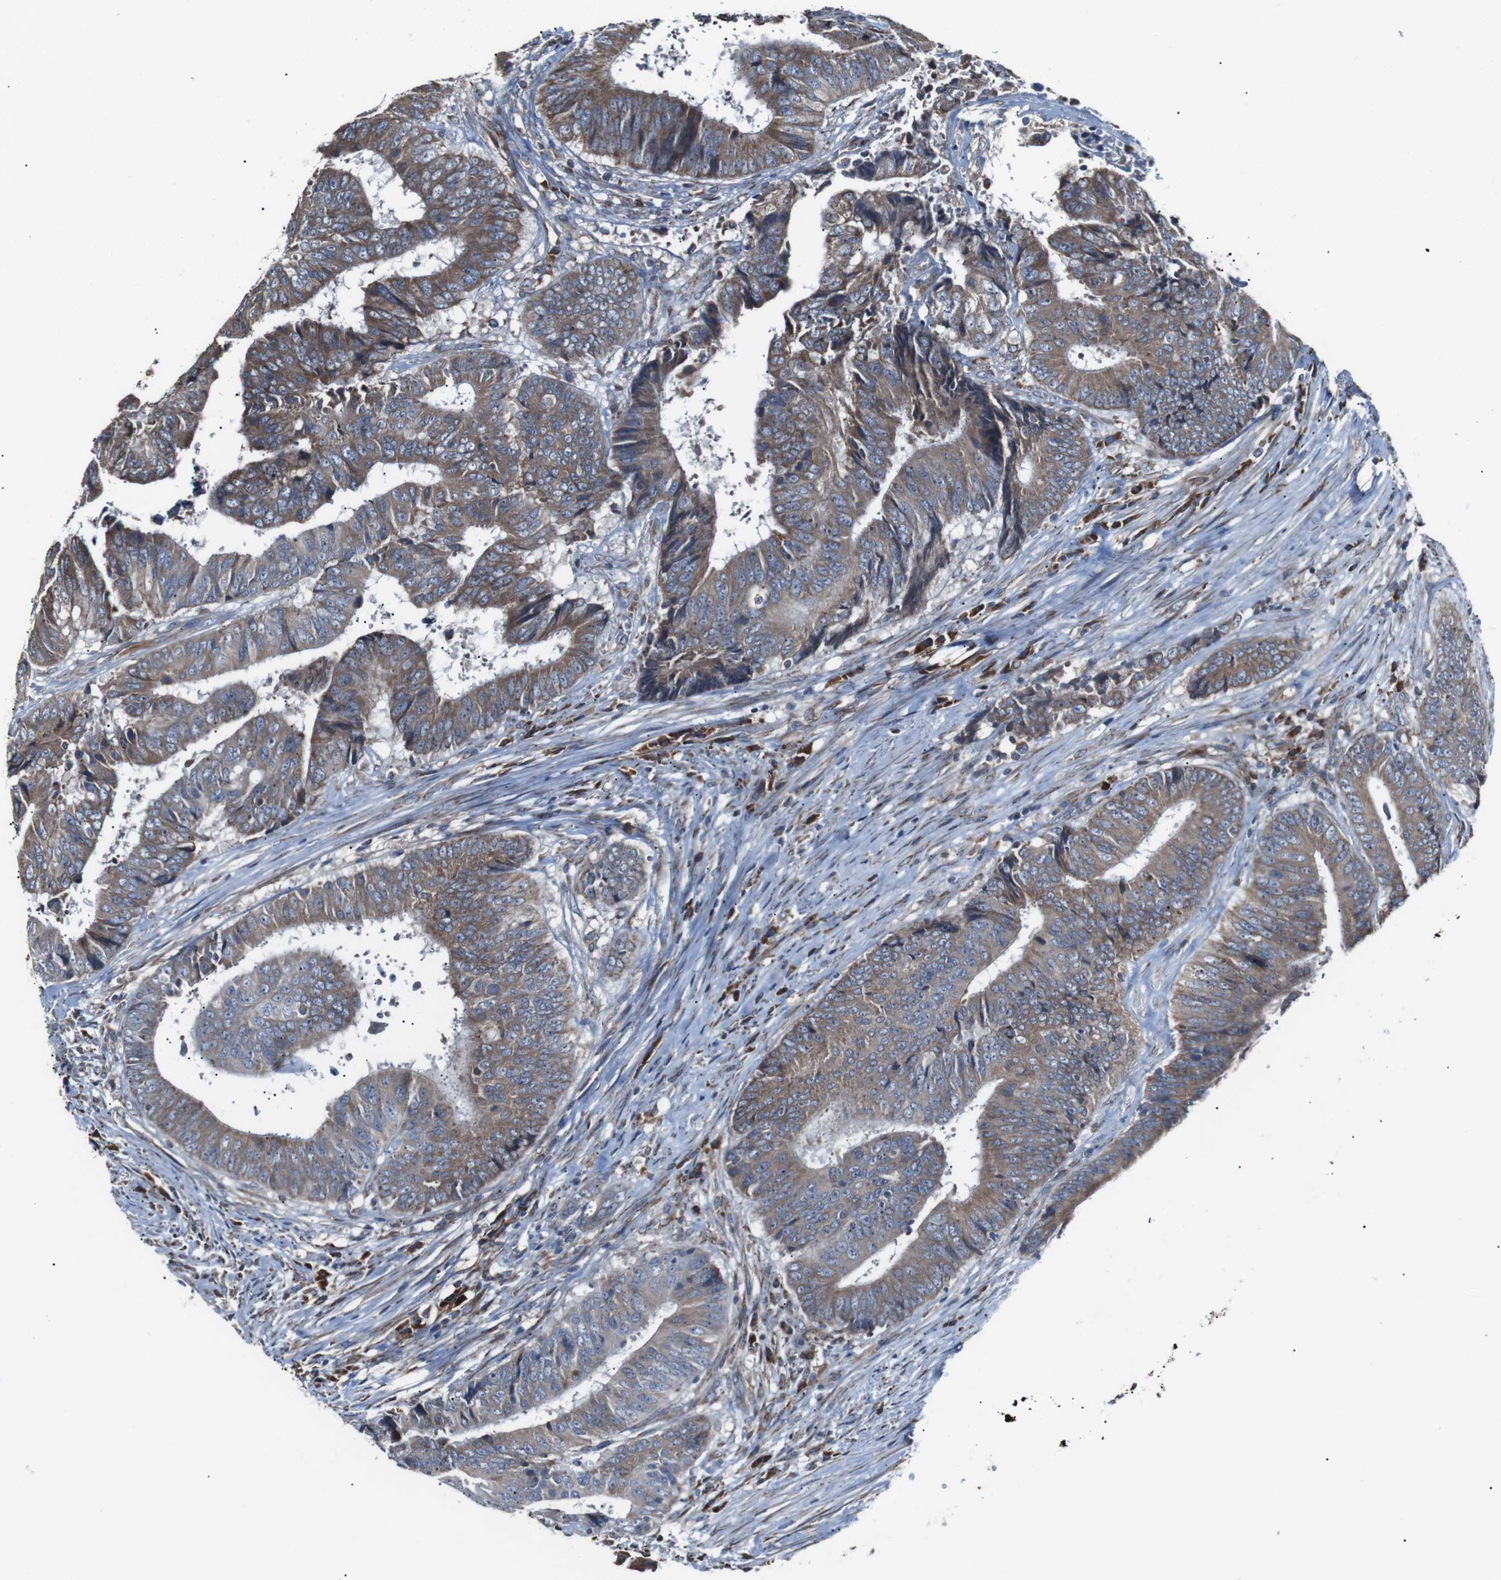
{"staining": {"intensity": "moderate", "quantity": ">75%", "location": "cytoplasmic/membranous"}, "tissue": "colorectal cancer", "cell_type": "Tumor cells", "image_type": "cancer", "snomed": [{"axis": "morphology", "description": "Adenocarcinoma, NOS"}, {"axis": "topography", "description": "Rectum"}], "caption": "This is a photomicrograph of immunohistochemistry (IHC) staining of colorectal cancer, which shows moderate staining in the cytoplasmic/membranous of tumor cells.", "gene": "CISD2", "patient": {"sex": "male", "age": 72}}